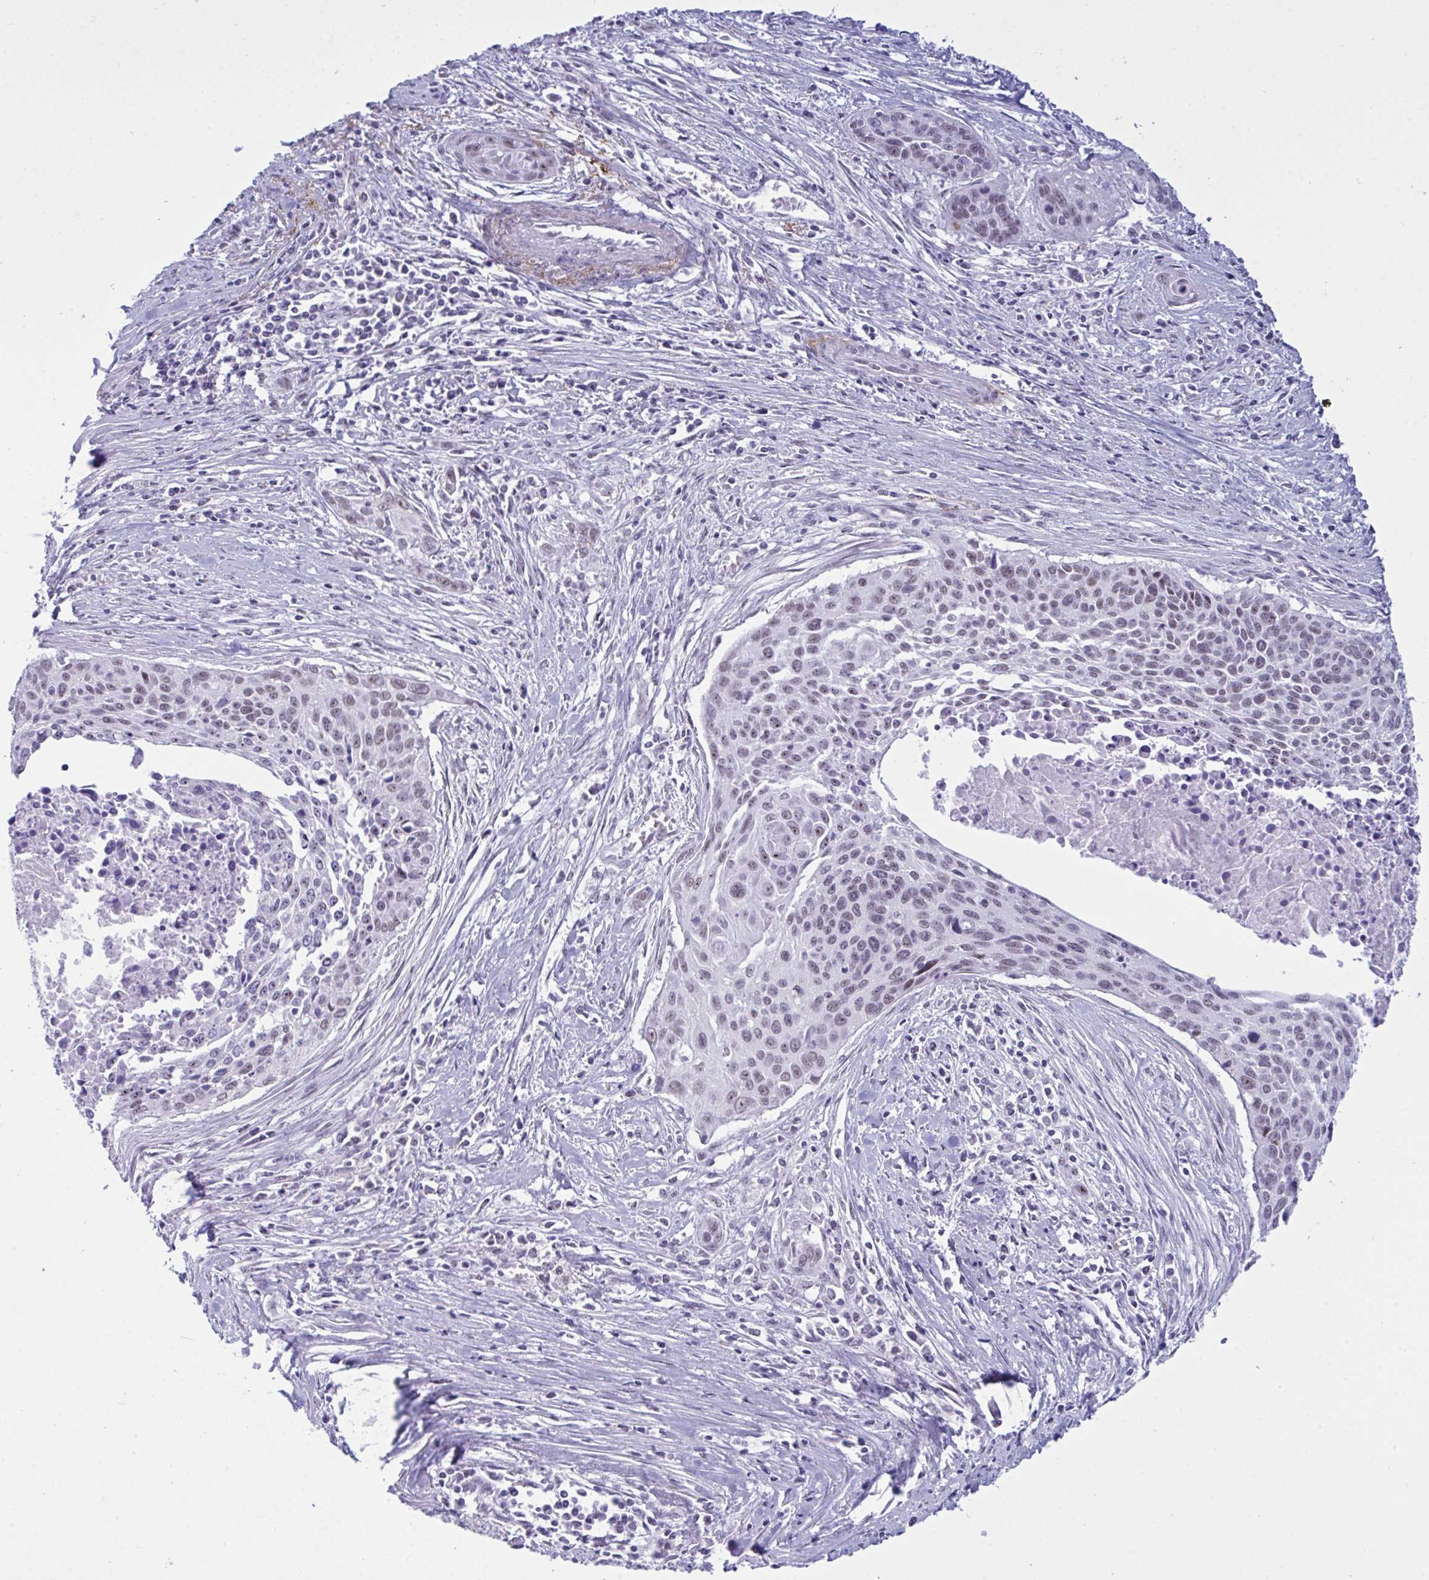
{"staining": {"intensity": "weak", "quantity": ">75%", "location": "nuclear"}, "tissue": "cervical cancer", "cell_type": "Tumor cells", "image_type": "cancer", "snomed": [{"axis": "morphology", "description": "Squamous cell carcinoma, NOS"}, {"axis": "topography", "description": "Cervix"}], "caption": "DAB immunohistochemical staining of human cervical cancer (squamous cell carcinoma) demonstrates weak nuclear protein staining in approximately >75% of tumor cells.", "gene": "ELN", "patient": {"sex": "female", "age": 55}}